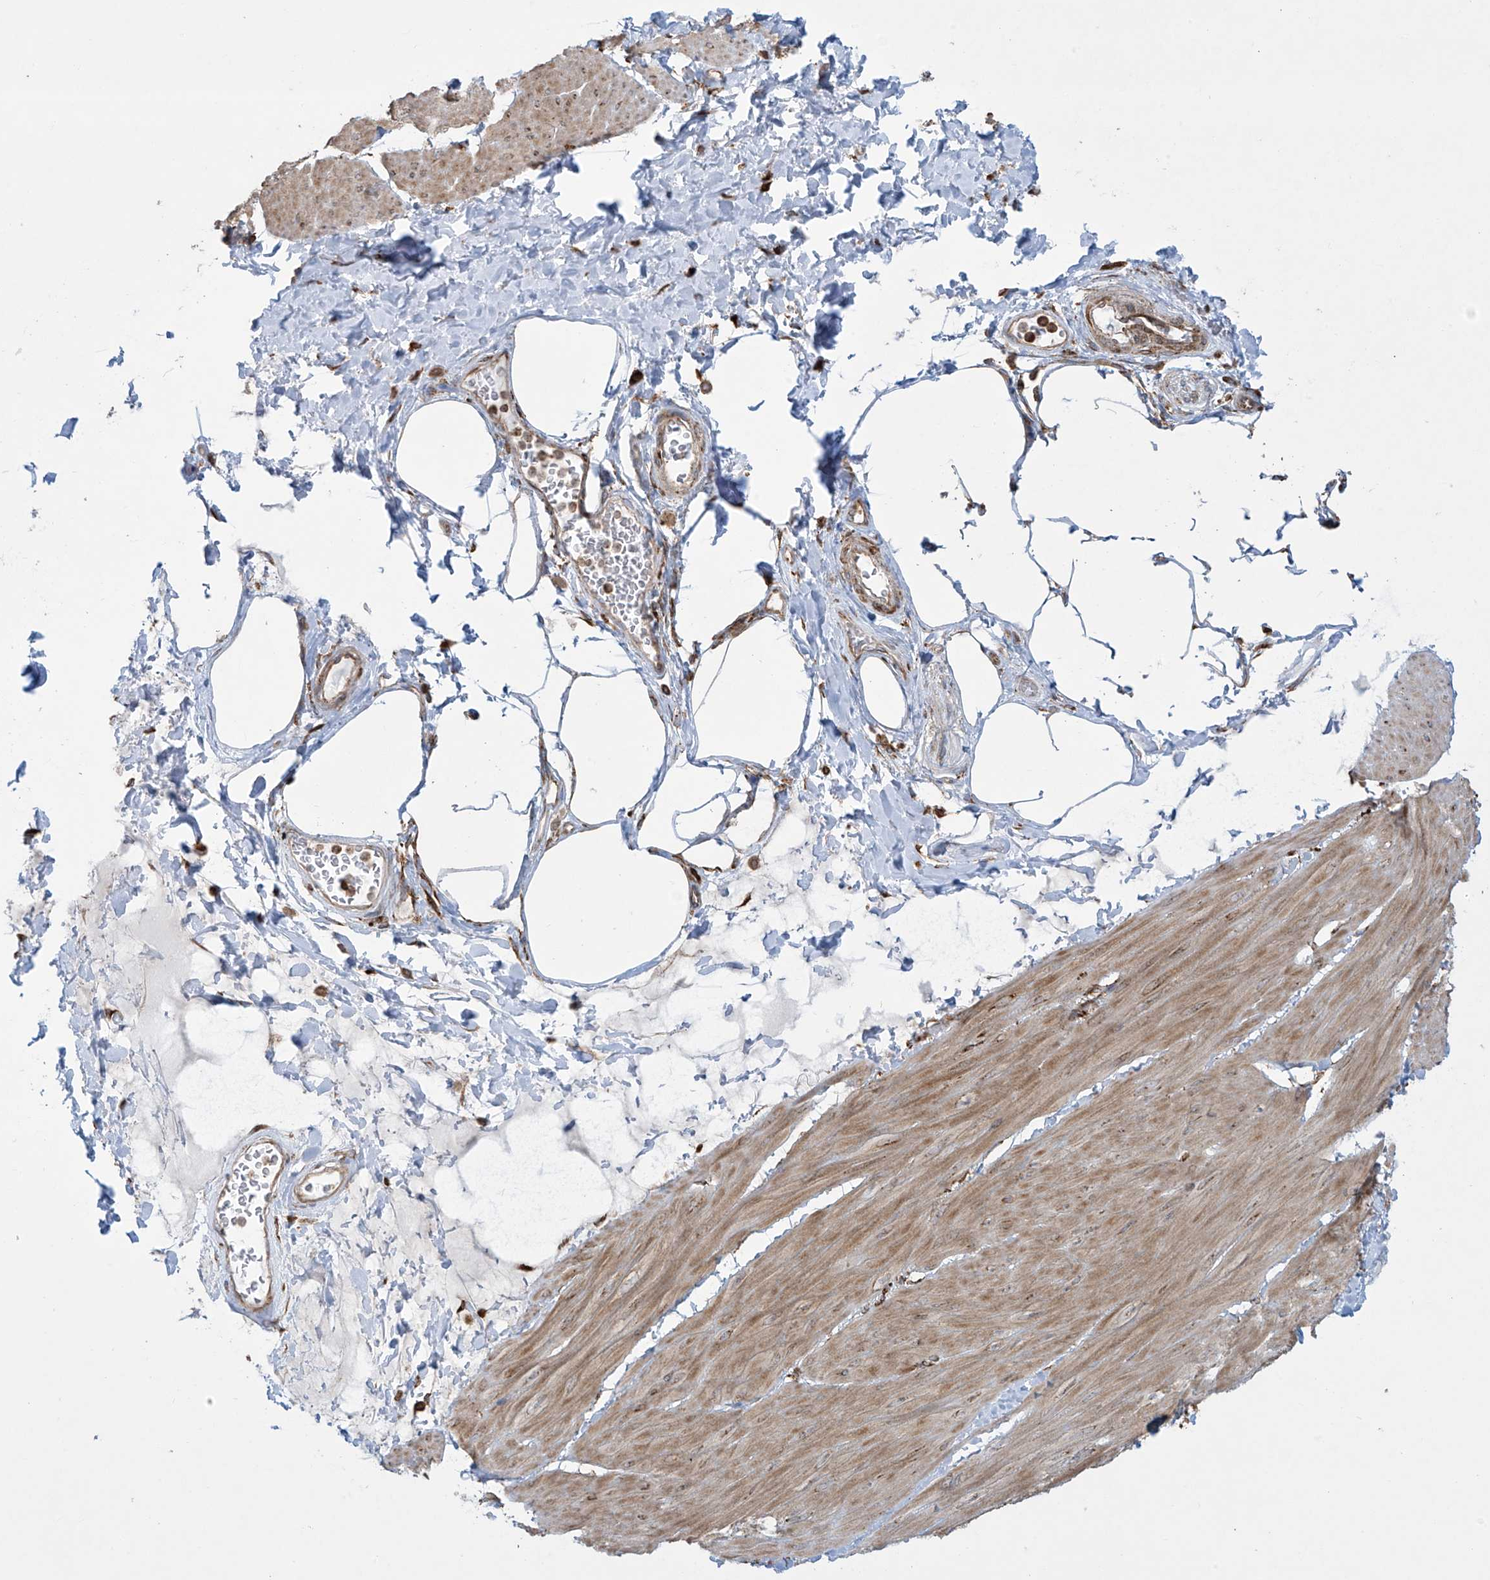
{"staining": {"intensity": "weak", "quantity": ">75%", "location": "cytoplasmic/membranous"}, "tissue": "smooth muscle", "cell_type": "Smooth muscle cells", "image_type": "normal", "snomed": [{"axis": "morphology", "description": "Urothelial carcinoma, High grade"}, {"axis": "topography", "description": "Urinary bladder"}], "caption": "Immunohistochemical staining of benign human smooth muscle exhibits low levels of weak cytoplasmic/membranous positivity in about >75% of smooth muscle cells. Ihc stains the protein of interest in brown and the nuclei are stained blue.", "gene": "MX1", "patient": {"sex": "male", "age": 46}}